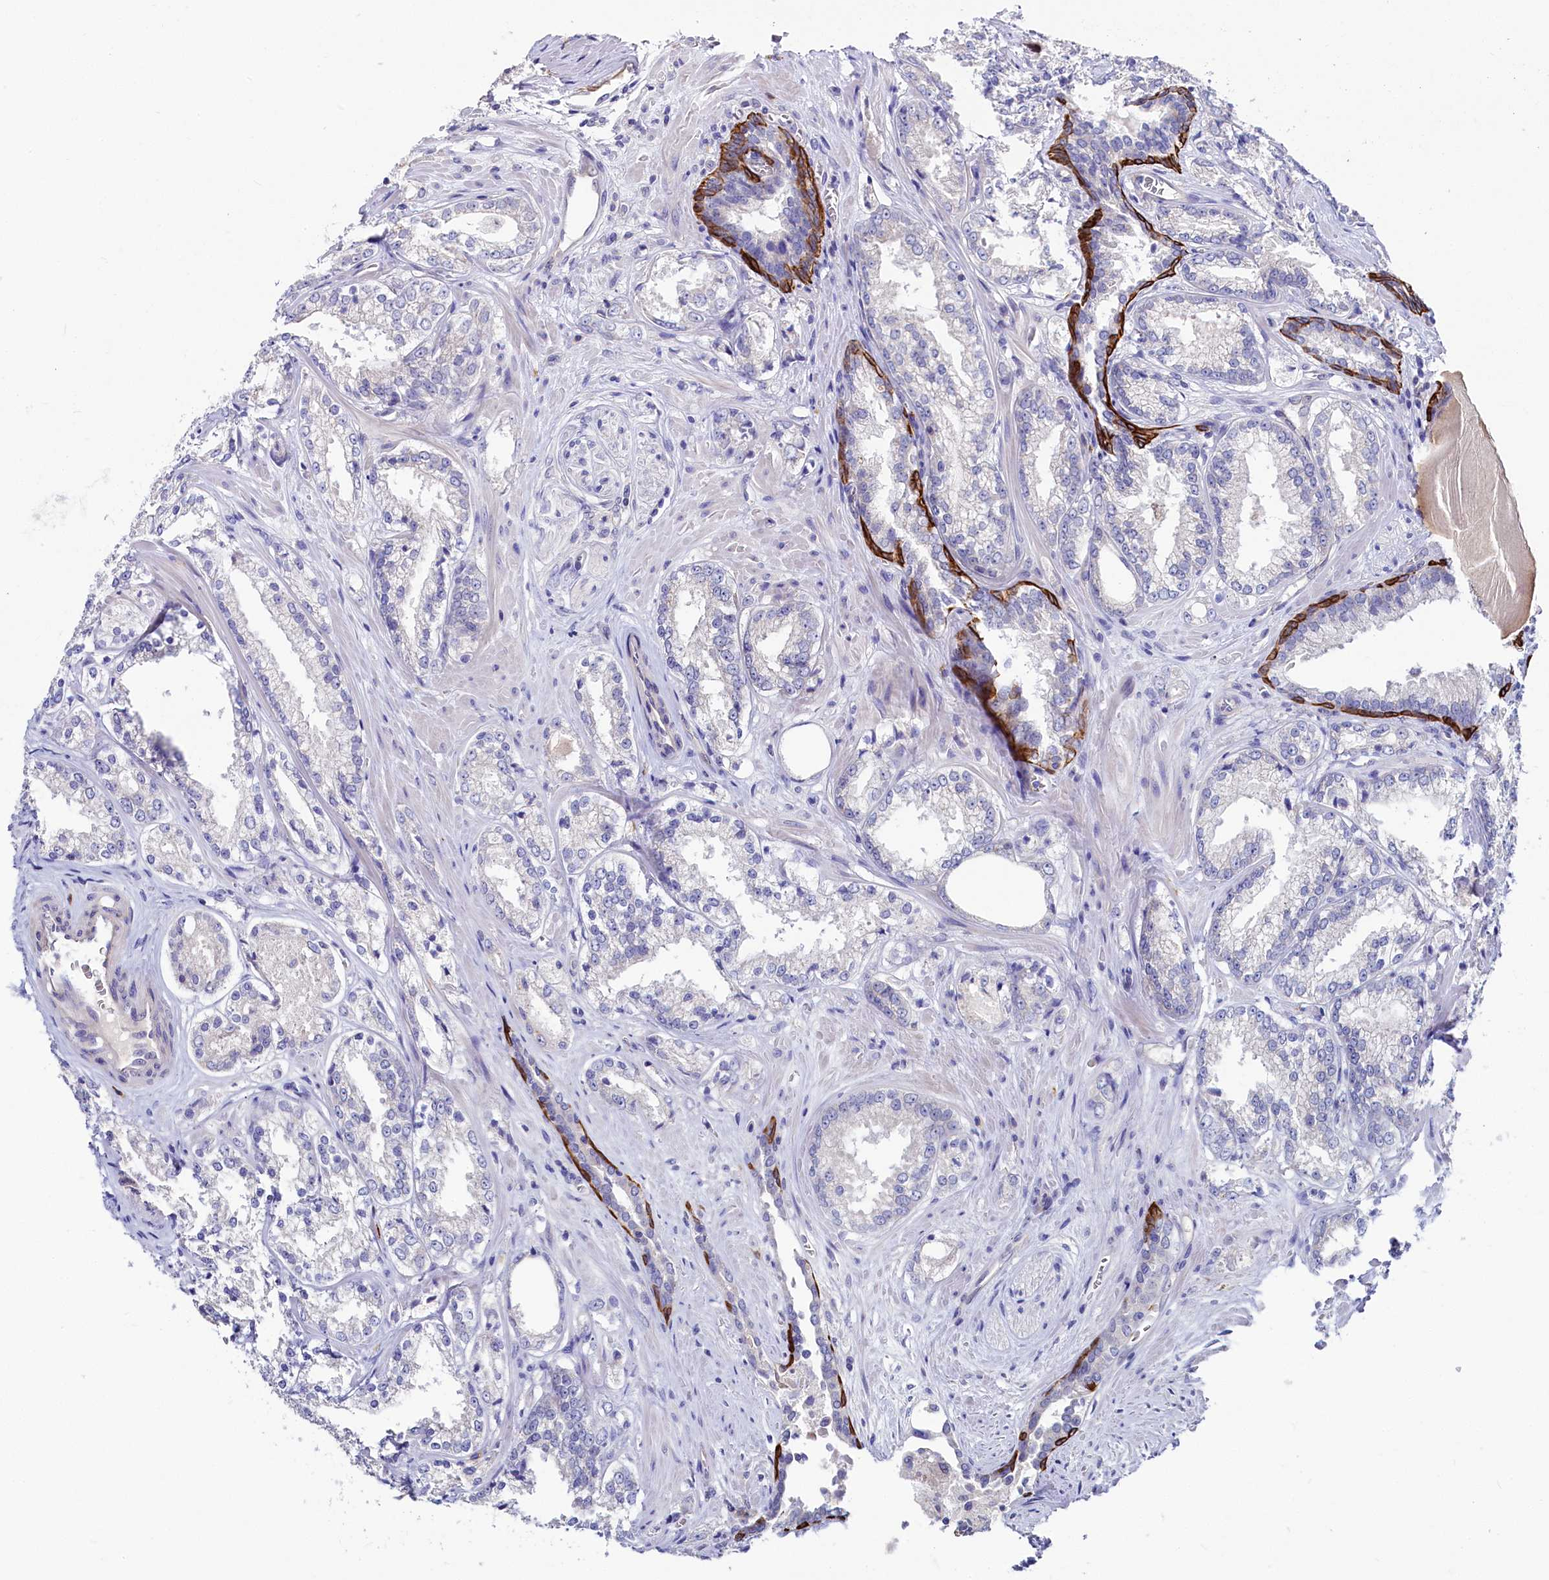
{"staining": {"intensity": "negative", "quantity": "none", "location": "none"}, "tissue": "prostate cancer", "cell_type": "Tumor cells", "image_type": "cancer", "snomed": [{"axis": "morphology", "description": "Adenocarcinoma, Low grade"}, {"axis": "topography", "description": "Prostate"}], "caption": "The image shows no significant staining in tumor cells of prostate cancer (low-grade adenocarcinoma).", "gene": "ASTE1", "patient": {"sex": "male", "age": 47}}